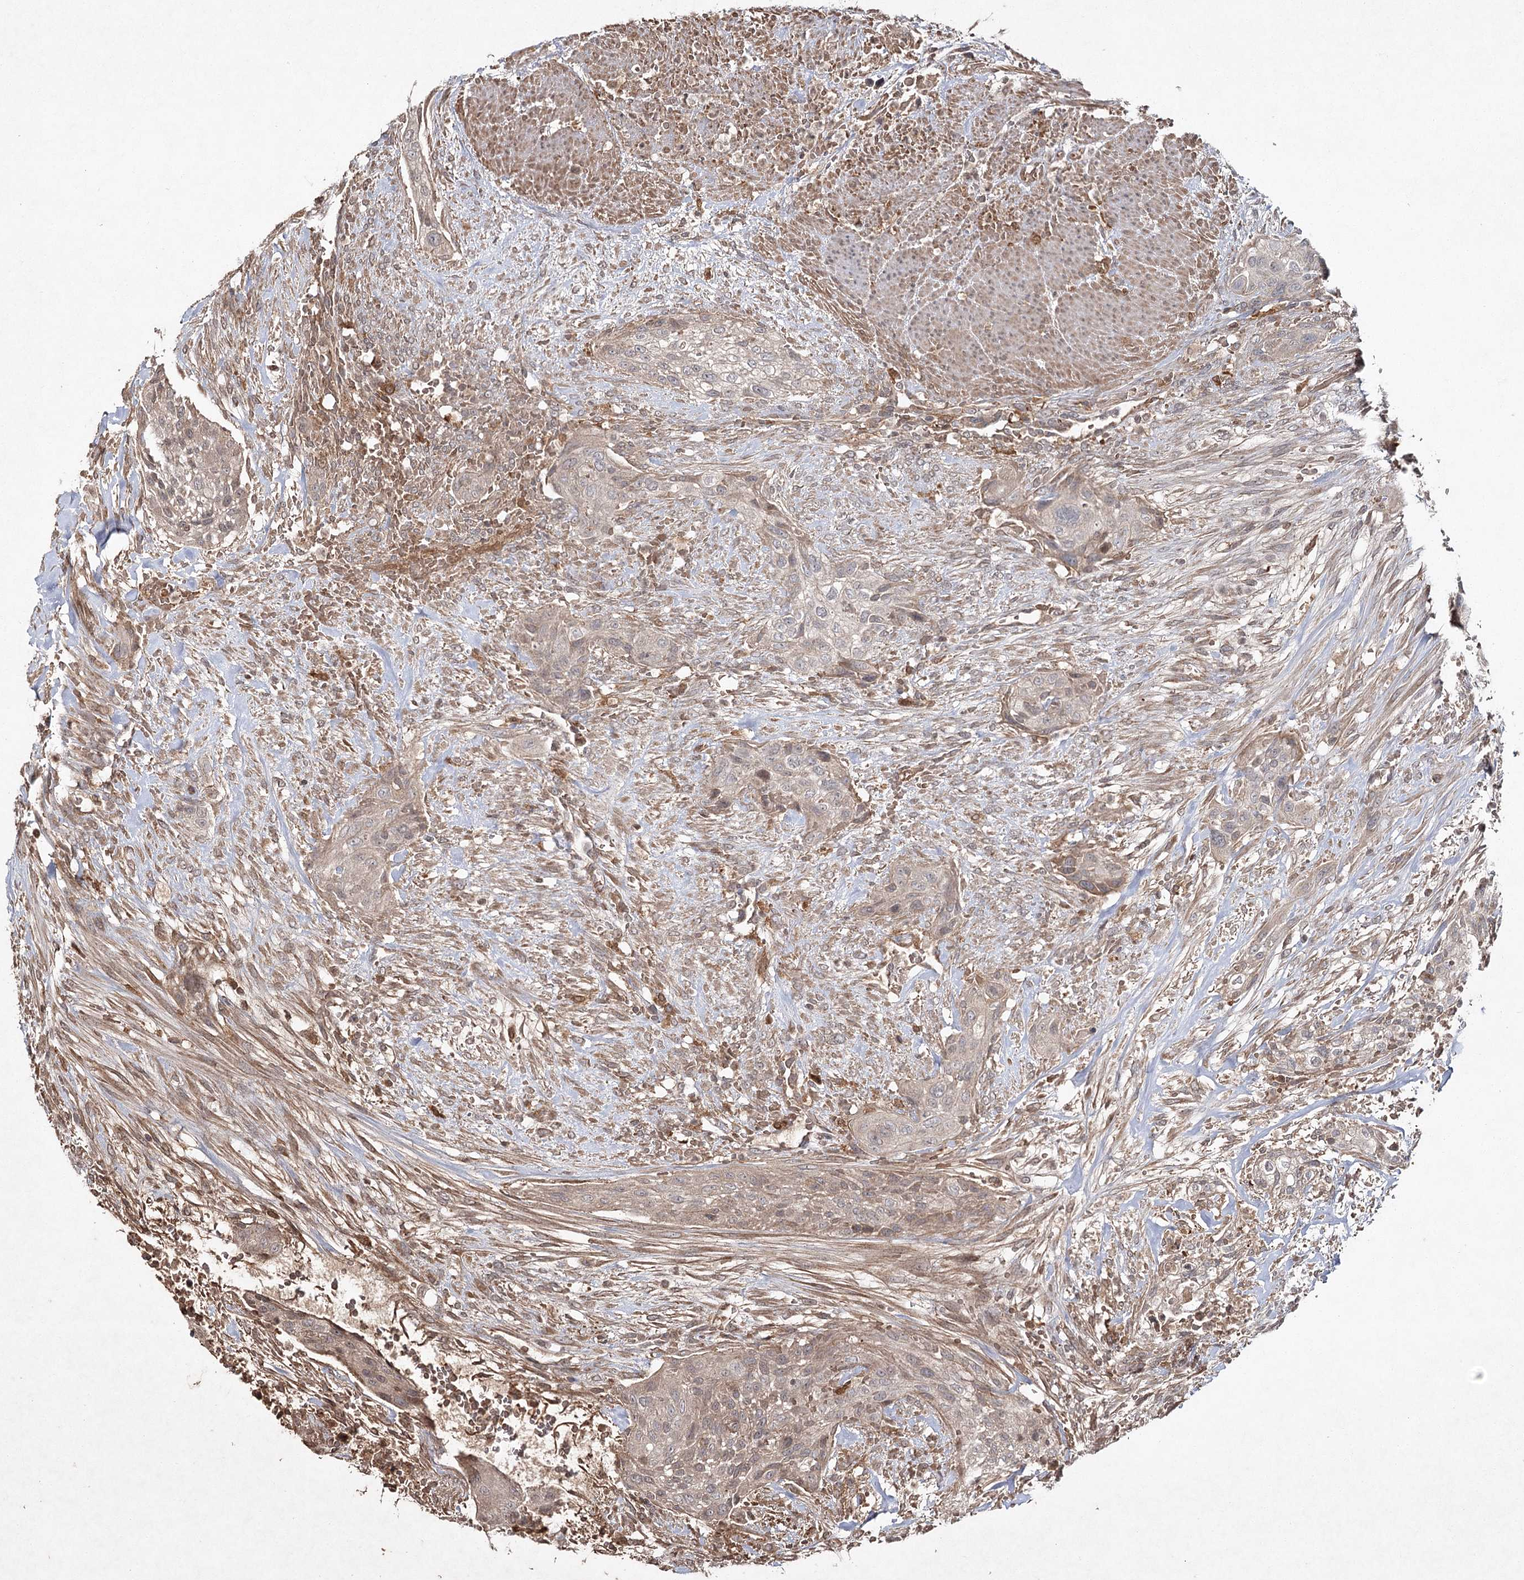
{"staining": {"intensity": "negative", "quantity": "none", "location": "none"}, "tissue": "urothelial cancer", "cell_type": "Tumor cells", "image_type": "cancer", "snomed": [{"axis": "morphology", "description": "Urothelial carcinoma, High grade"}, {"axis": "topography", "description": "Urinary bladder"}], "caption": "There is no significant positivity in tumor cells of high-grade urothelial carcinoma.", "gene": "CYP2B6", "patient": {"sex": "male", "age": 35}}